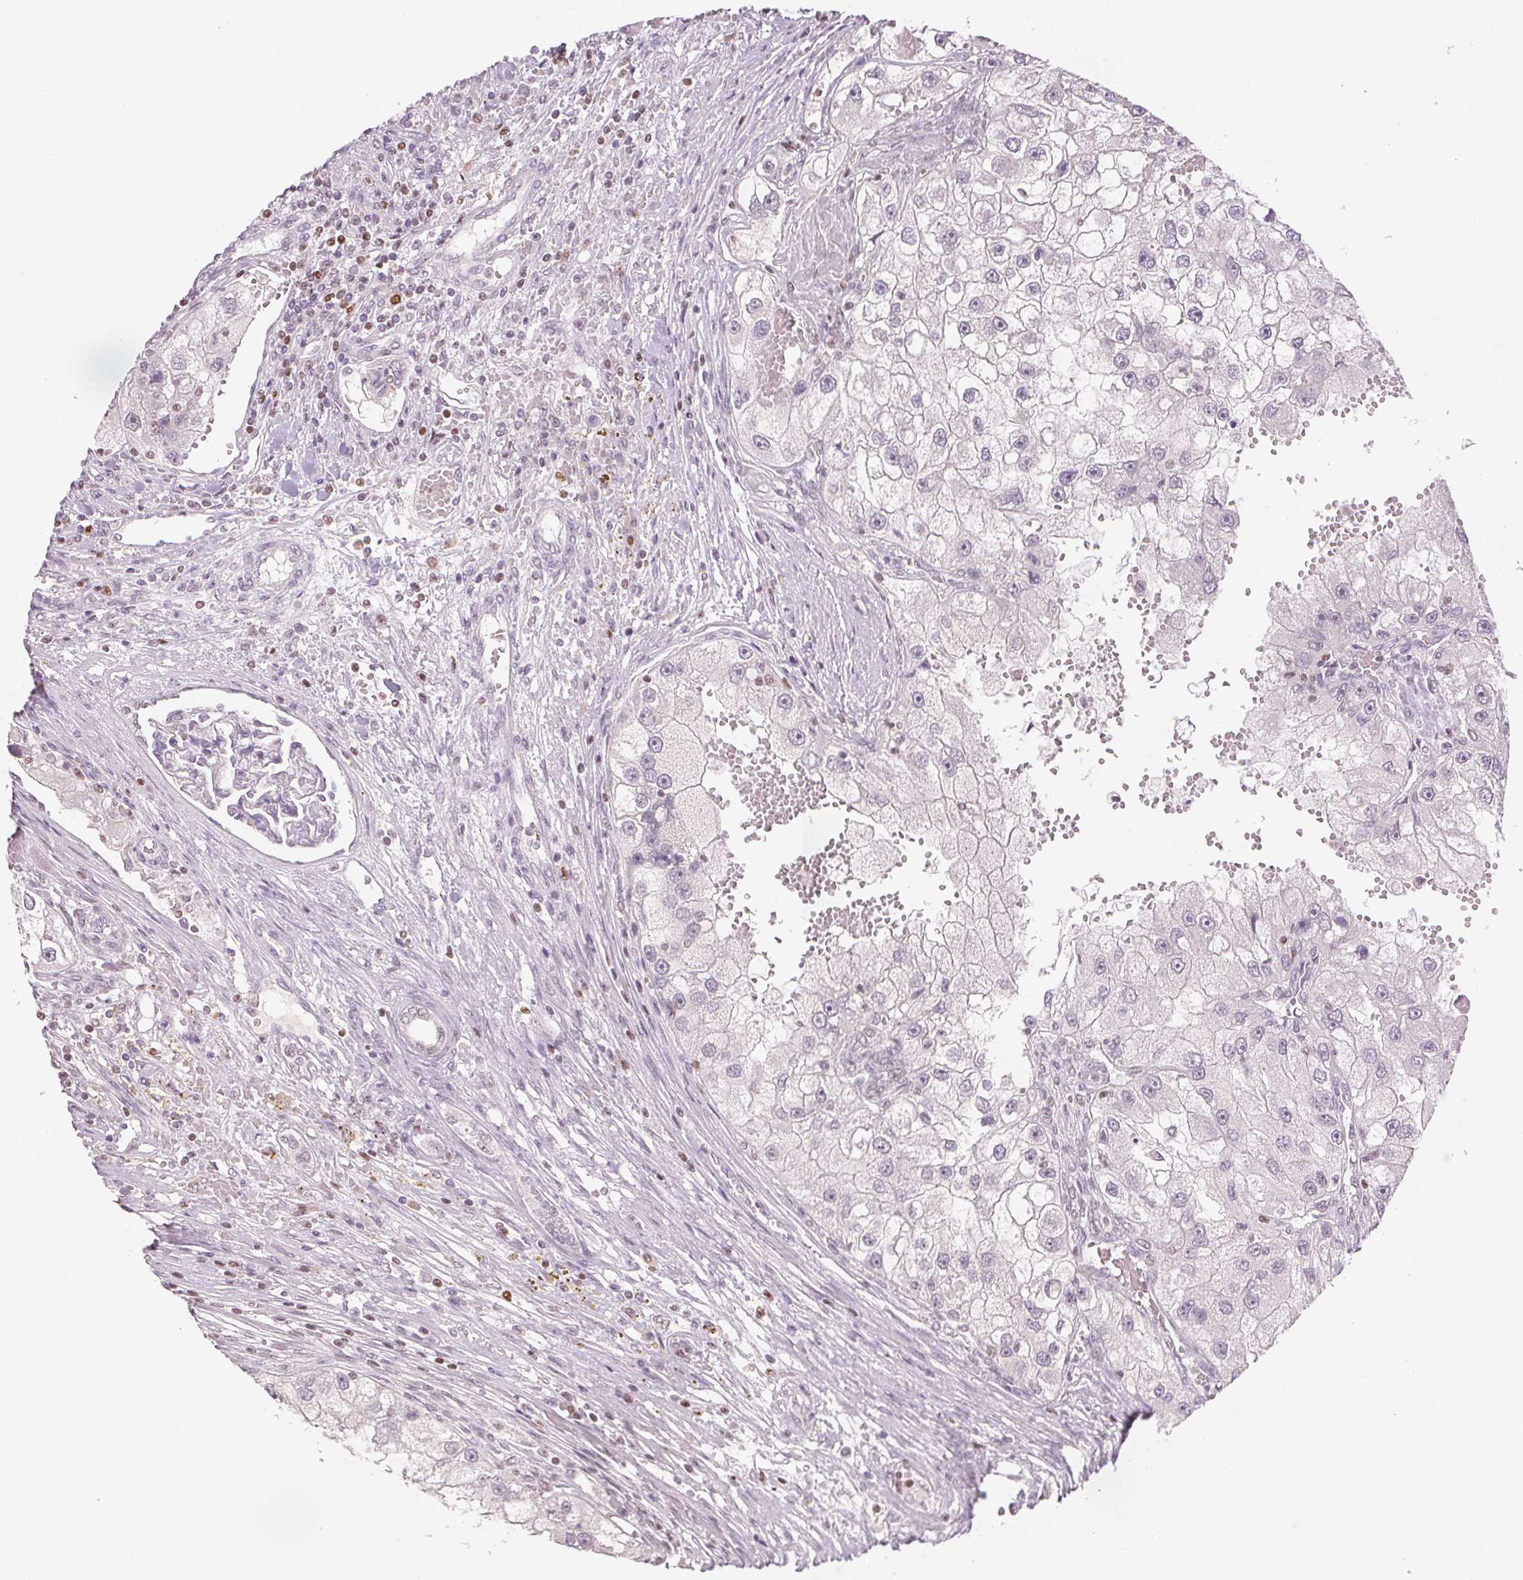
{"staining": {"intensity": "negative", "quantity": "none", "location": "none"}, "tissue": "renal cancer", "cell_type": "Tumor cells", "image_type": "cancer", "snomed": [{"axis": "morphology", "description": "Adenocarcinoma, NOS"}, {"axis": "topography", "description": "Kidney"}], "caption": "The IHC histopathology image has no significant expression in tumor cells of renal cancer (adenocarcinoma) tissue.", "gene": "RUNX2", "patient": {"sex": "male", "age": 63}}